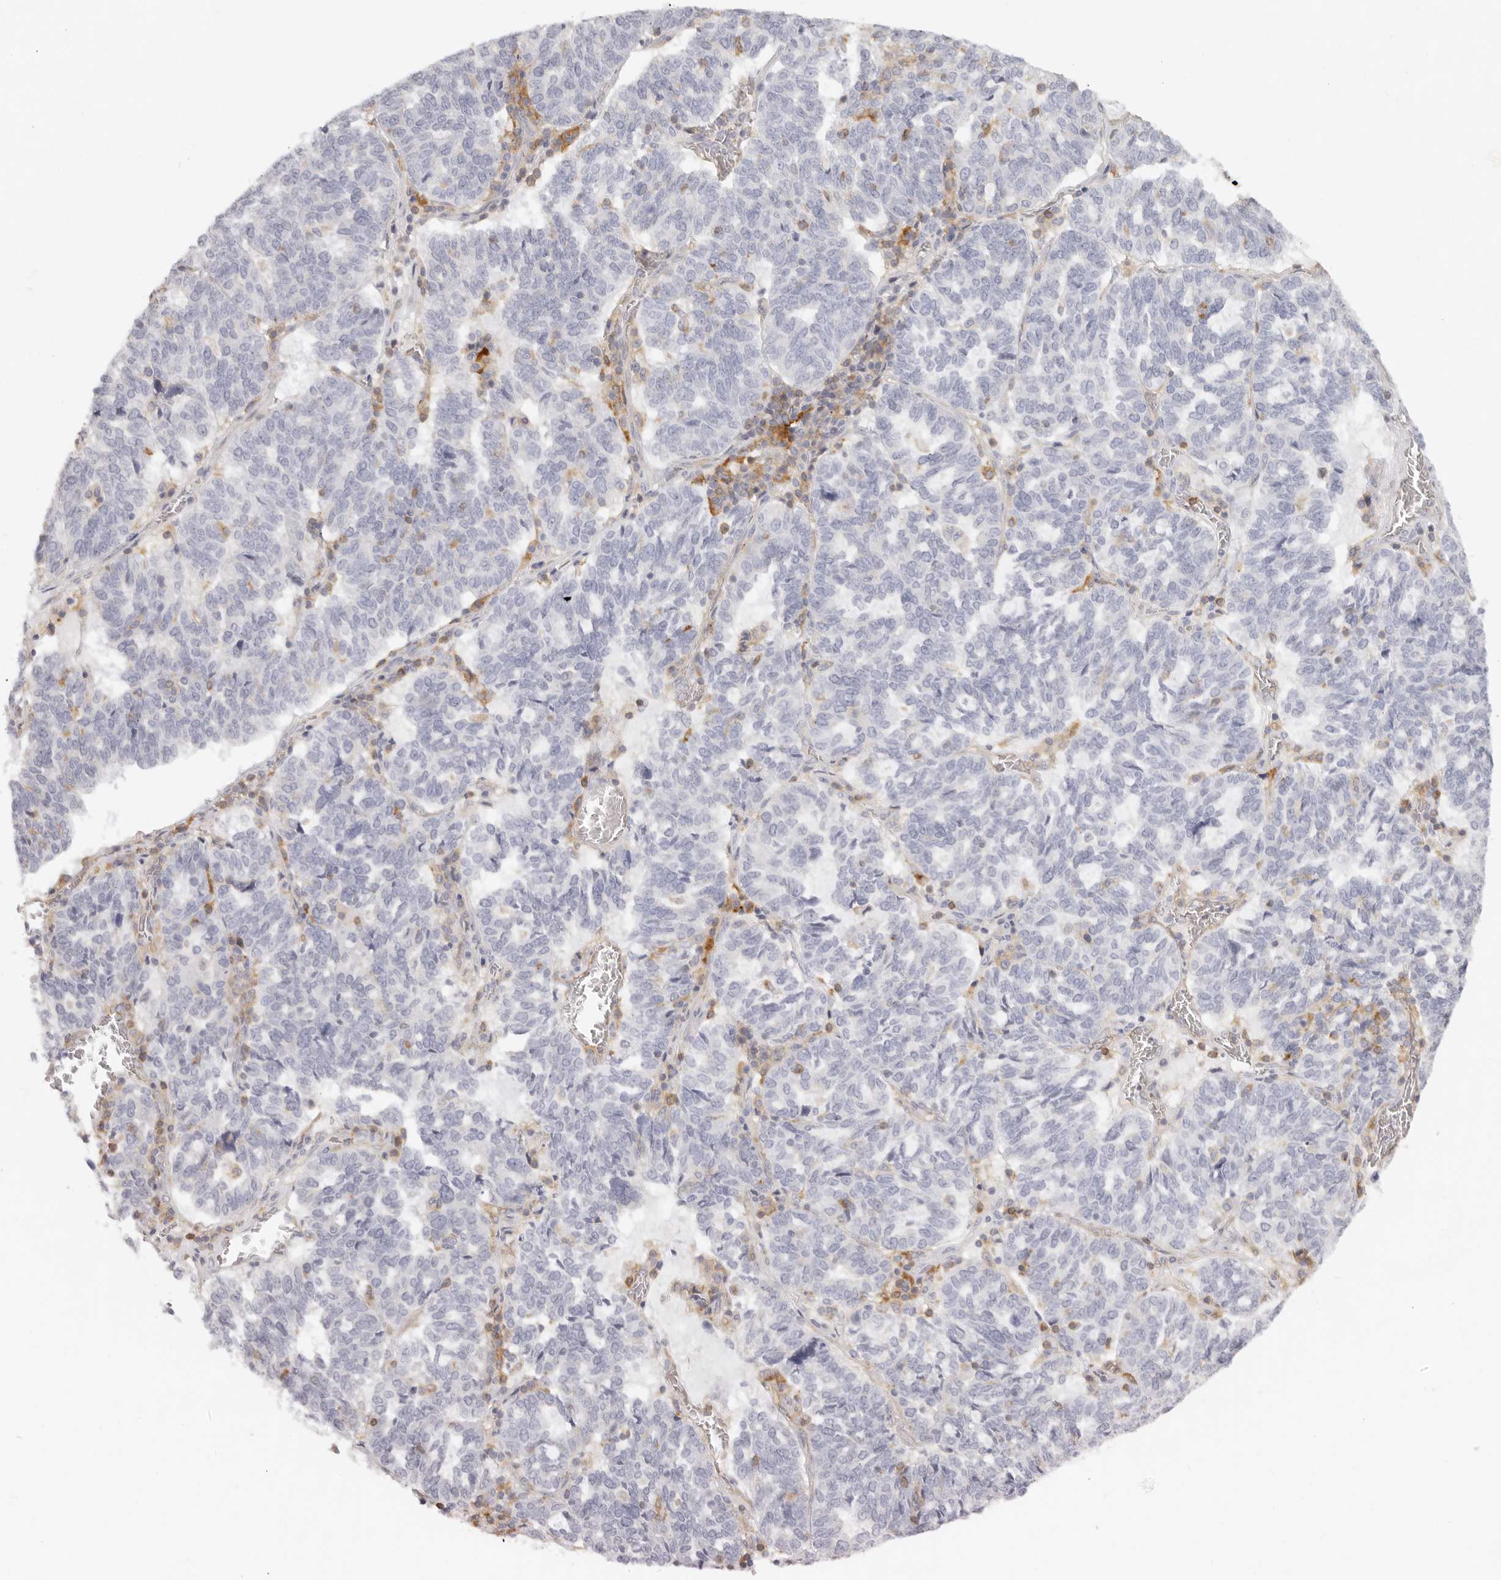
{"staining": {"intensity": "negative", "quantity": "none", "location": "none"}, "tissue": "ovarian cancer", "cell_type": "Tumor cells", "image_type": "cancer", "snomed": [{"axis": "morphology", "description": "Cystadenocarcinoma, serous, NOS"}, {"axis": "topography", "description": "Ovary"}], "caption": "High power microscopy histopathology image of an immunohistochemistry (IHC) histopathology image of ovarian cancer, revealing no significant expression in tumor cells.", "gene": "NIBAN1", "patient": {"sex": "female", "age": 59}}